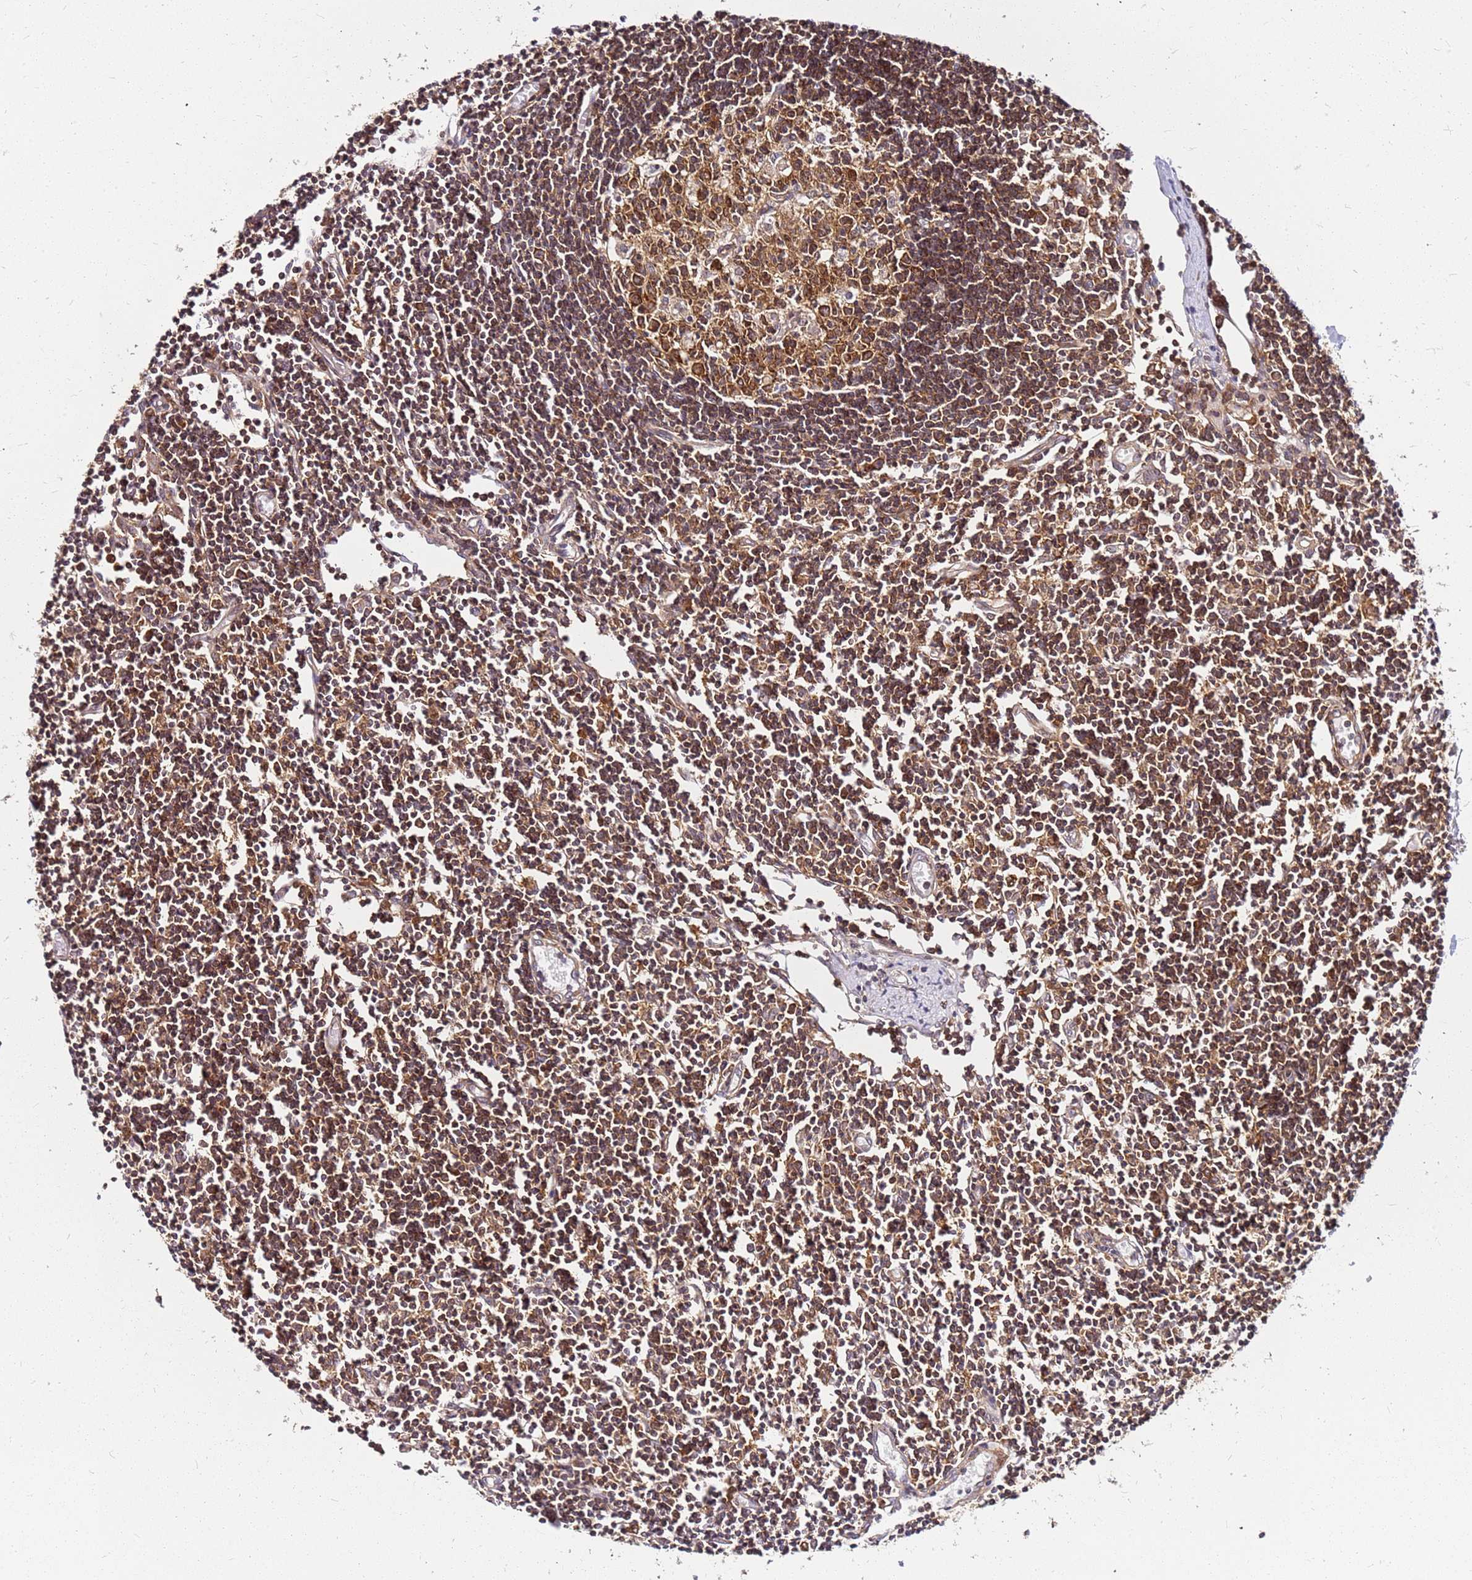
{"staining": {"intensity": "strong", "quantity": ">75%", "location": "cytoplasmic/membranous"}, "tissue": "lymph node", "cell_type": "Germinal center cells", "image_type": "normal", "snomed": [{"axis": "morphology", "description": "Normal tissue, NOS"}, {"axis": "topography", "description": "Lymph node"}], "caption": "This image reveals normal lymph node stained with immunohistochemistry to label a protein in brown. The cytoplasmic/membranous of germinal center cells show strong positivity for the protein. Nuclei are counter-stained blue.", "gene": "PIH1D1", "patient": {"sex": "female", "age": 11}}